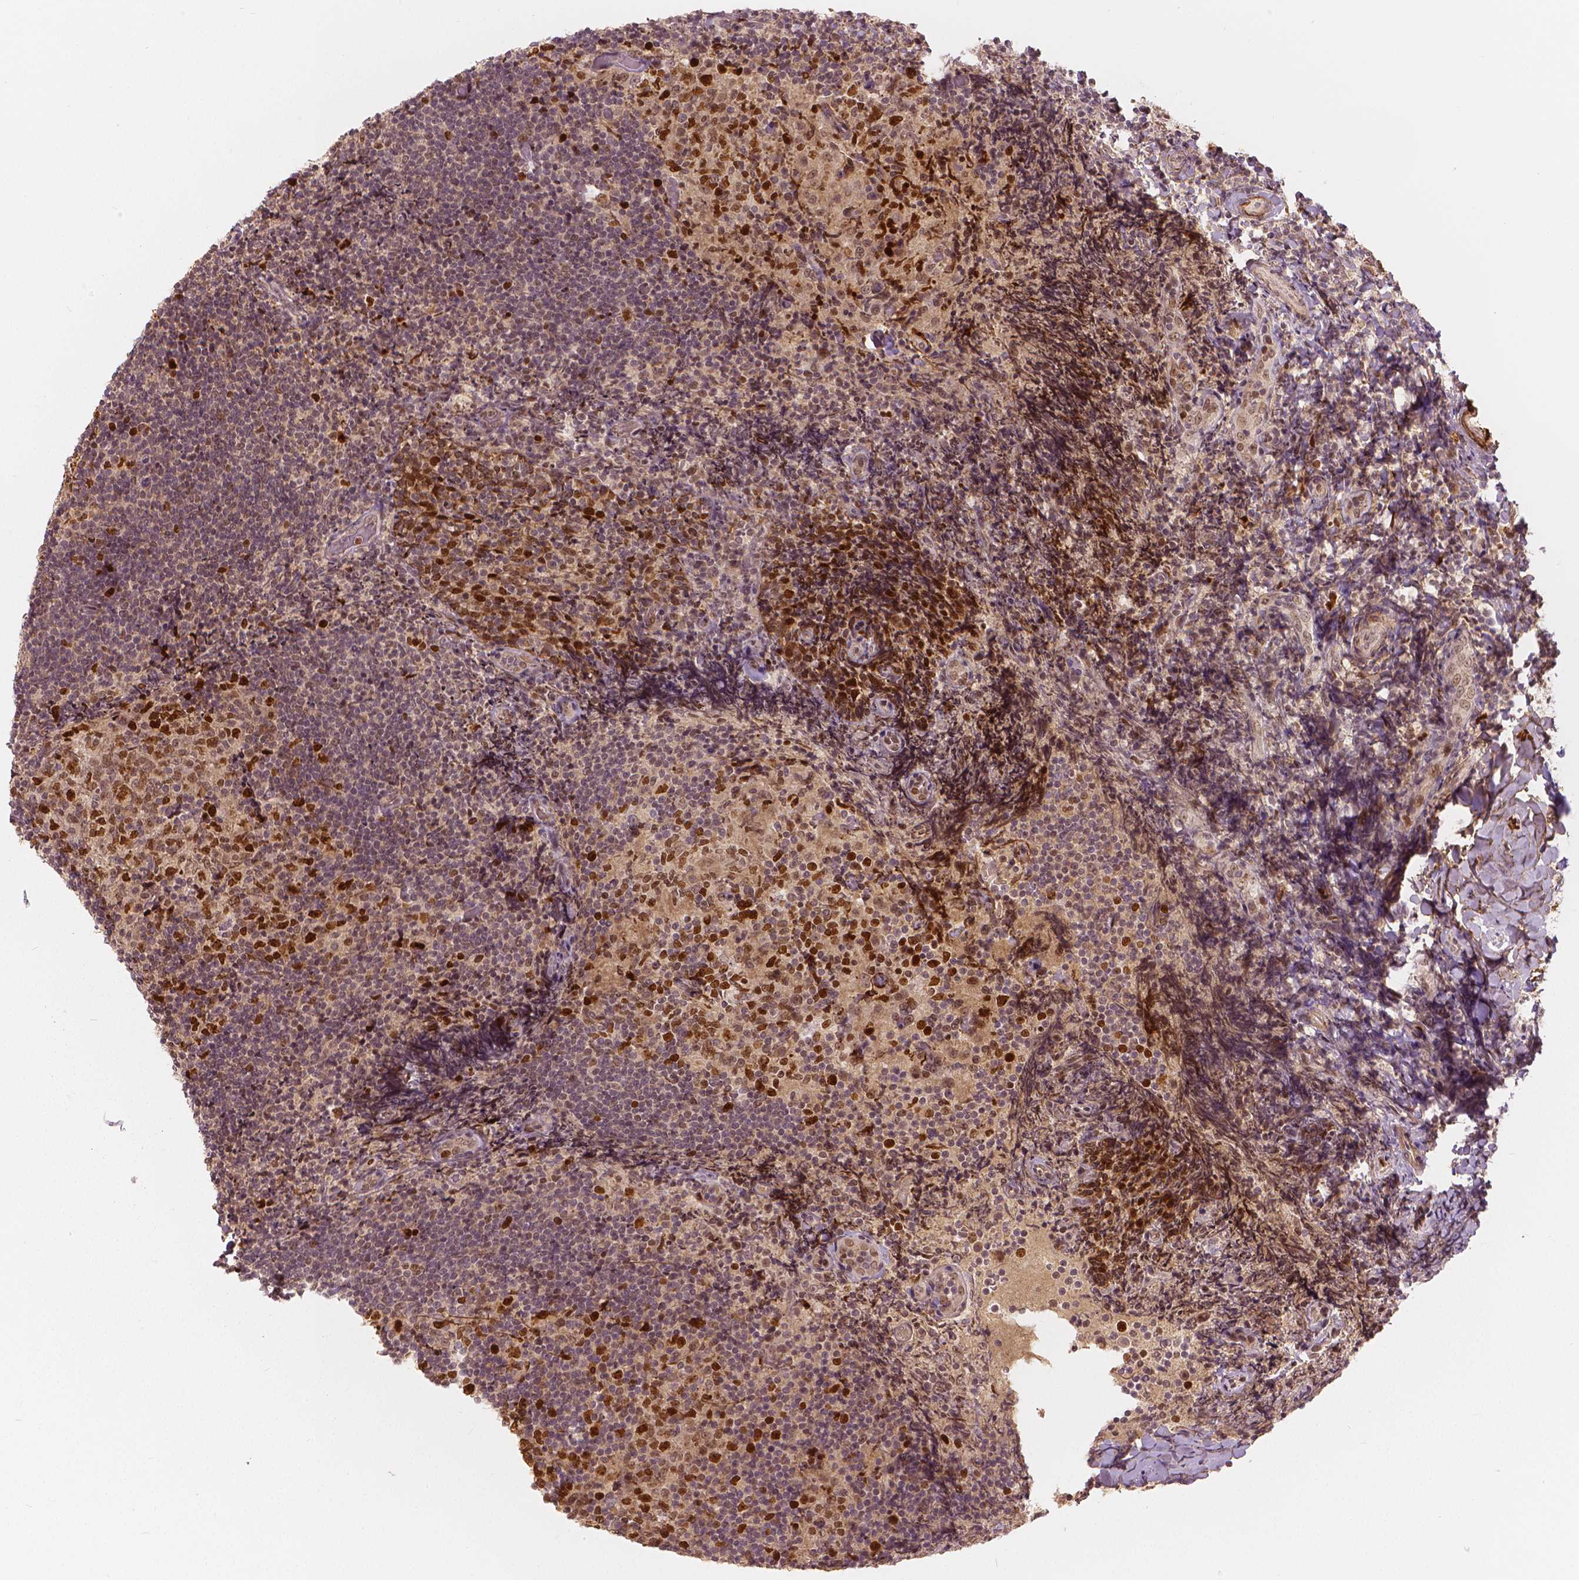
{"staining": {"intensity": "strong", "quantity": ">75%", "location": "nuclear"}, "tissue": "tonsil", "cell_type": "Germinal center cells", "image_type": "normal", "snomed": [{"axis": "morphology", "description": "Normal tissue, NOS"}, {"axis": "topography", "description": "Tonsil"}], "caption": "IHC photomicrograph of benign tonsil: human tonsil stained using IHC exhibits high levels of strong protein expression localized specifically in the nuclear of germinal center cells, appearing as a nuclear brown color.", "gene": "NSD2", "patient": {"sex": "female", "age": 10}}